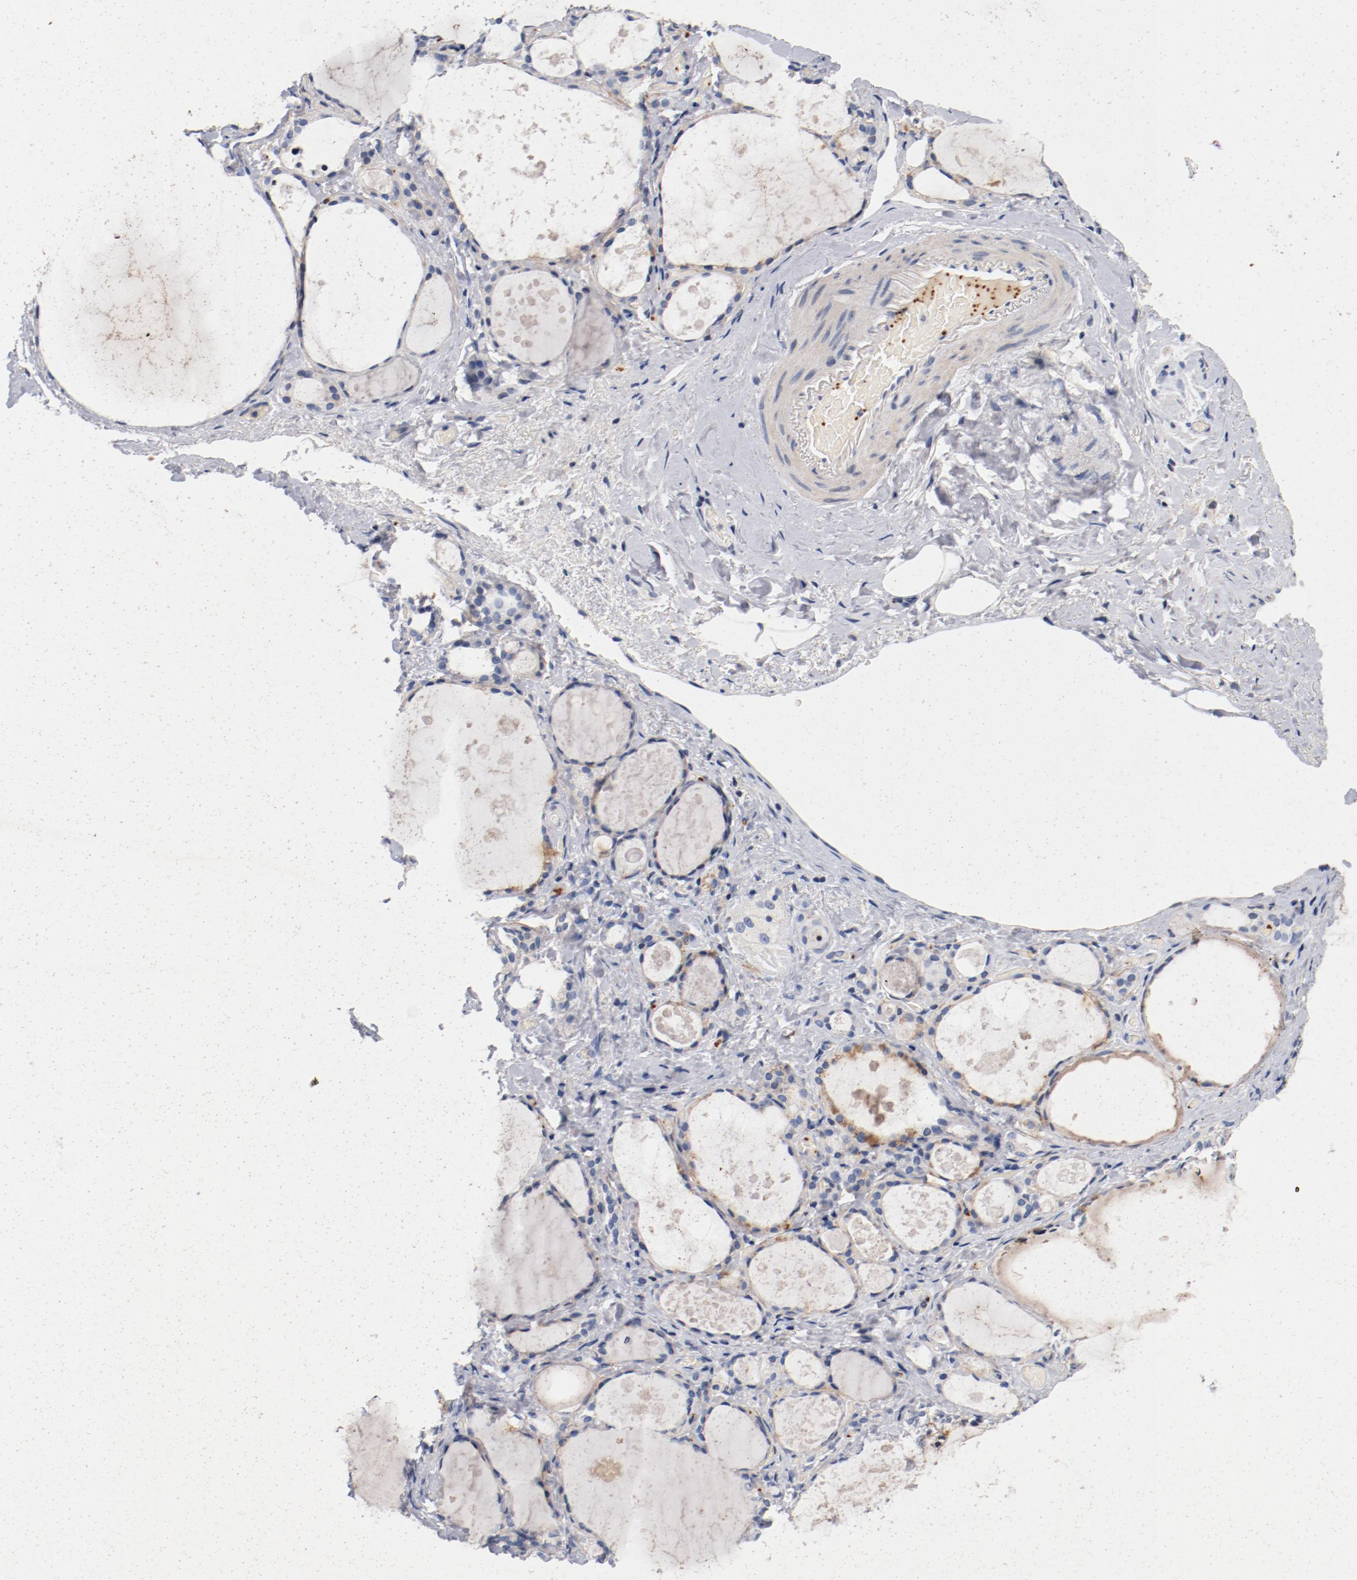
{"staining": {"intensity": "weak", "quantity": "<25%", "location": "cytoplasmic/membranous"}, "tissue": "thyroid gland", "cell_type": "Glandular cells", "image_type": "normal", "snomed": [{"axis": "morphology", "description": "Normal tissue, NOS"}, {"axis": "topography", "description": "Thyroid gland"}], "caption": "High power microscopy photomicrograph of an immunohistochemistry histopathology image of benign thyroid gland, revealing no significant expression in glandular cells.", "gene": "PIM1", "patient": {"sex": "female", "age": 75}}